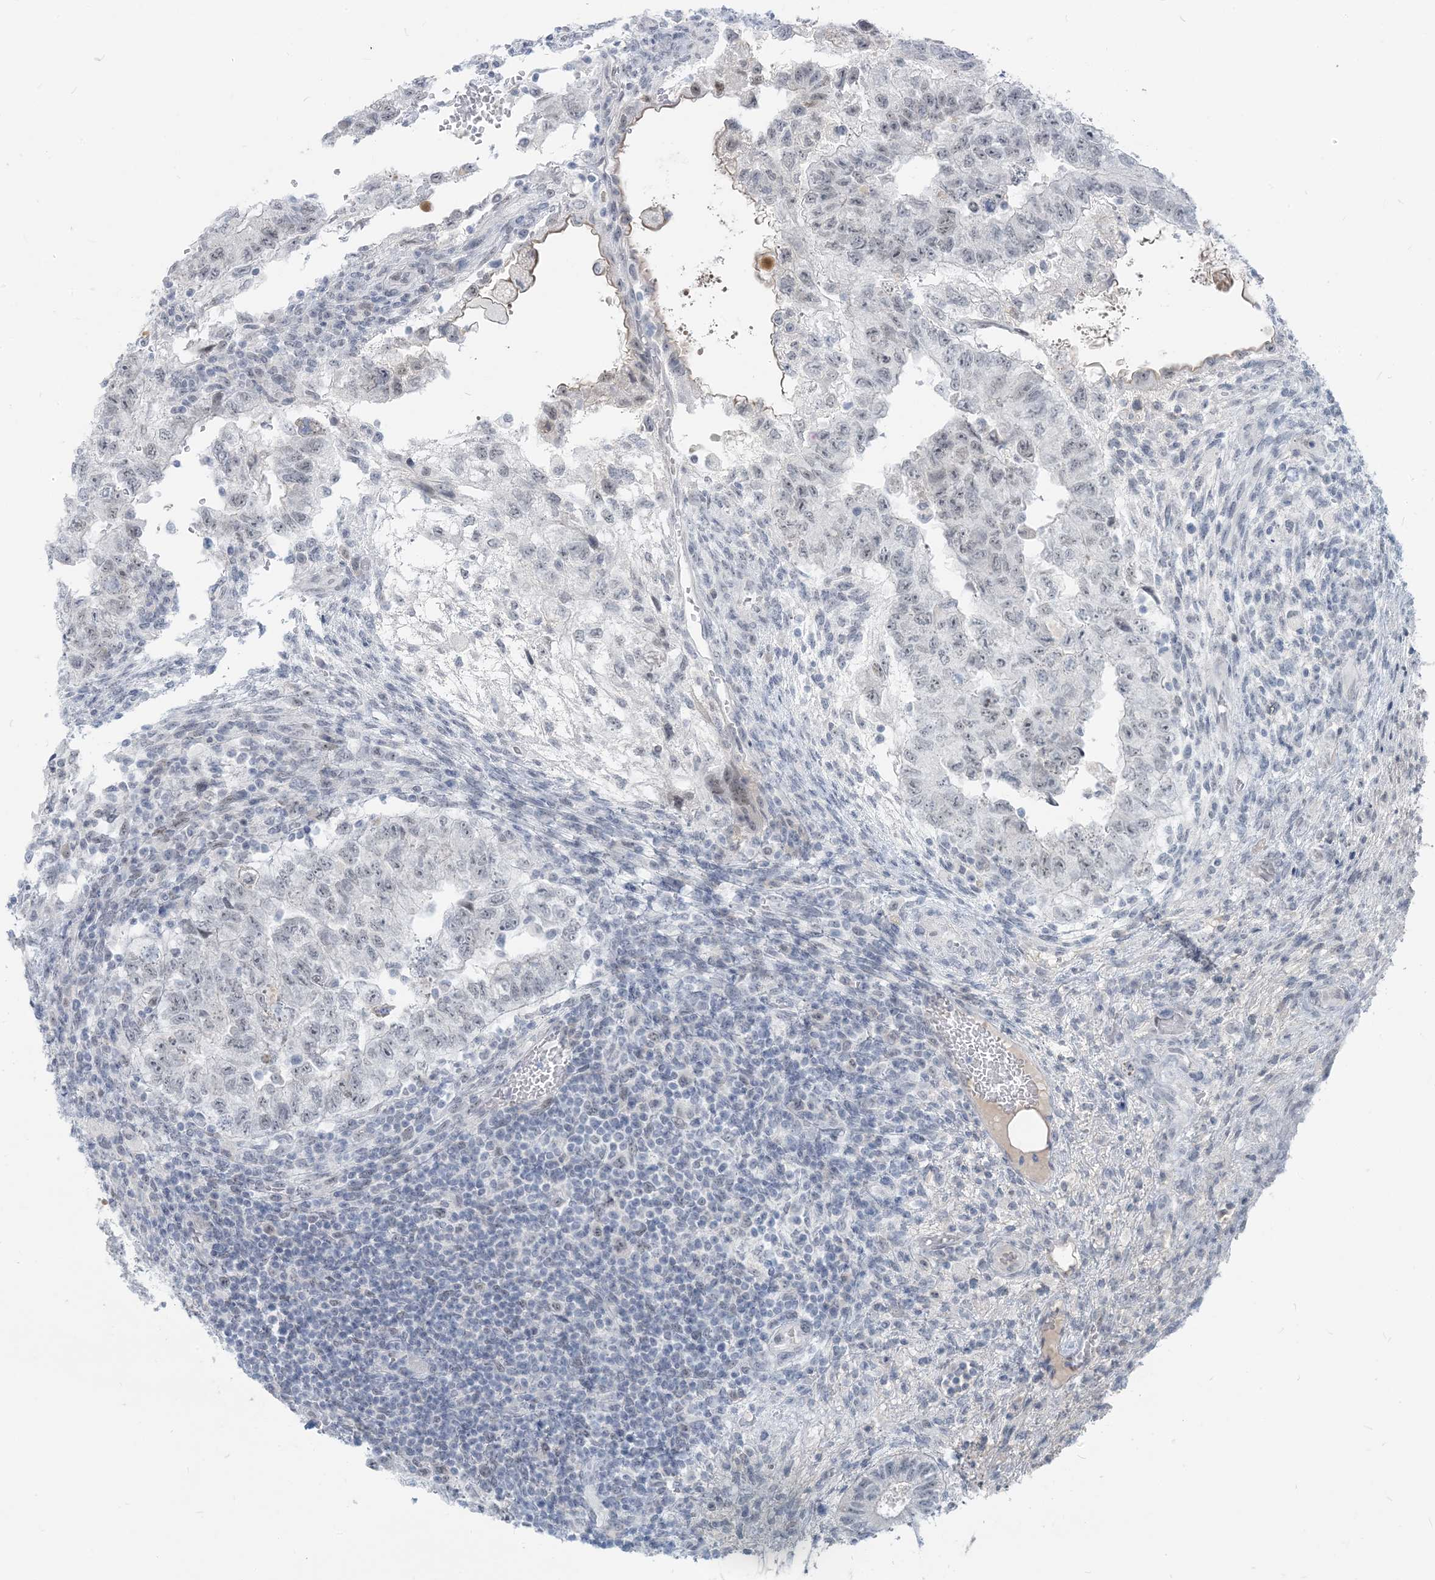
{"staining": {"intensity": "negative", "quantity": "none", "location": "none"}, "tissue": "testis cancer", "cell_type": "Tumor cells", "image_type": "cancer", "snomed": [{"axis": "morphology", "description": "Carcinoma, Embryonal, NOS"}, {"axis": "topography", "description": "Testis"}], "caption": "The IHC histopathology image has no significant expression in tumor cells of testis embryonal carcinoma tissue. Brightfield microscopy of IHC stained with DAB (brown) and hematoxylin (blue), captured at high magnification.", "gene": "SCML1", "patient": {"sex": "male", "age": 36}}